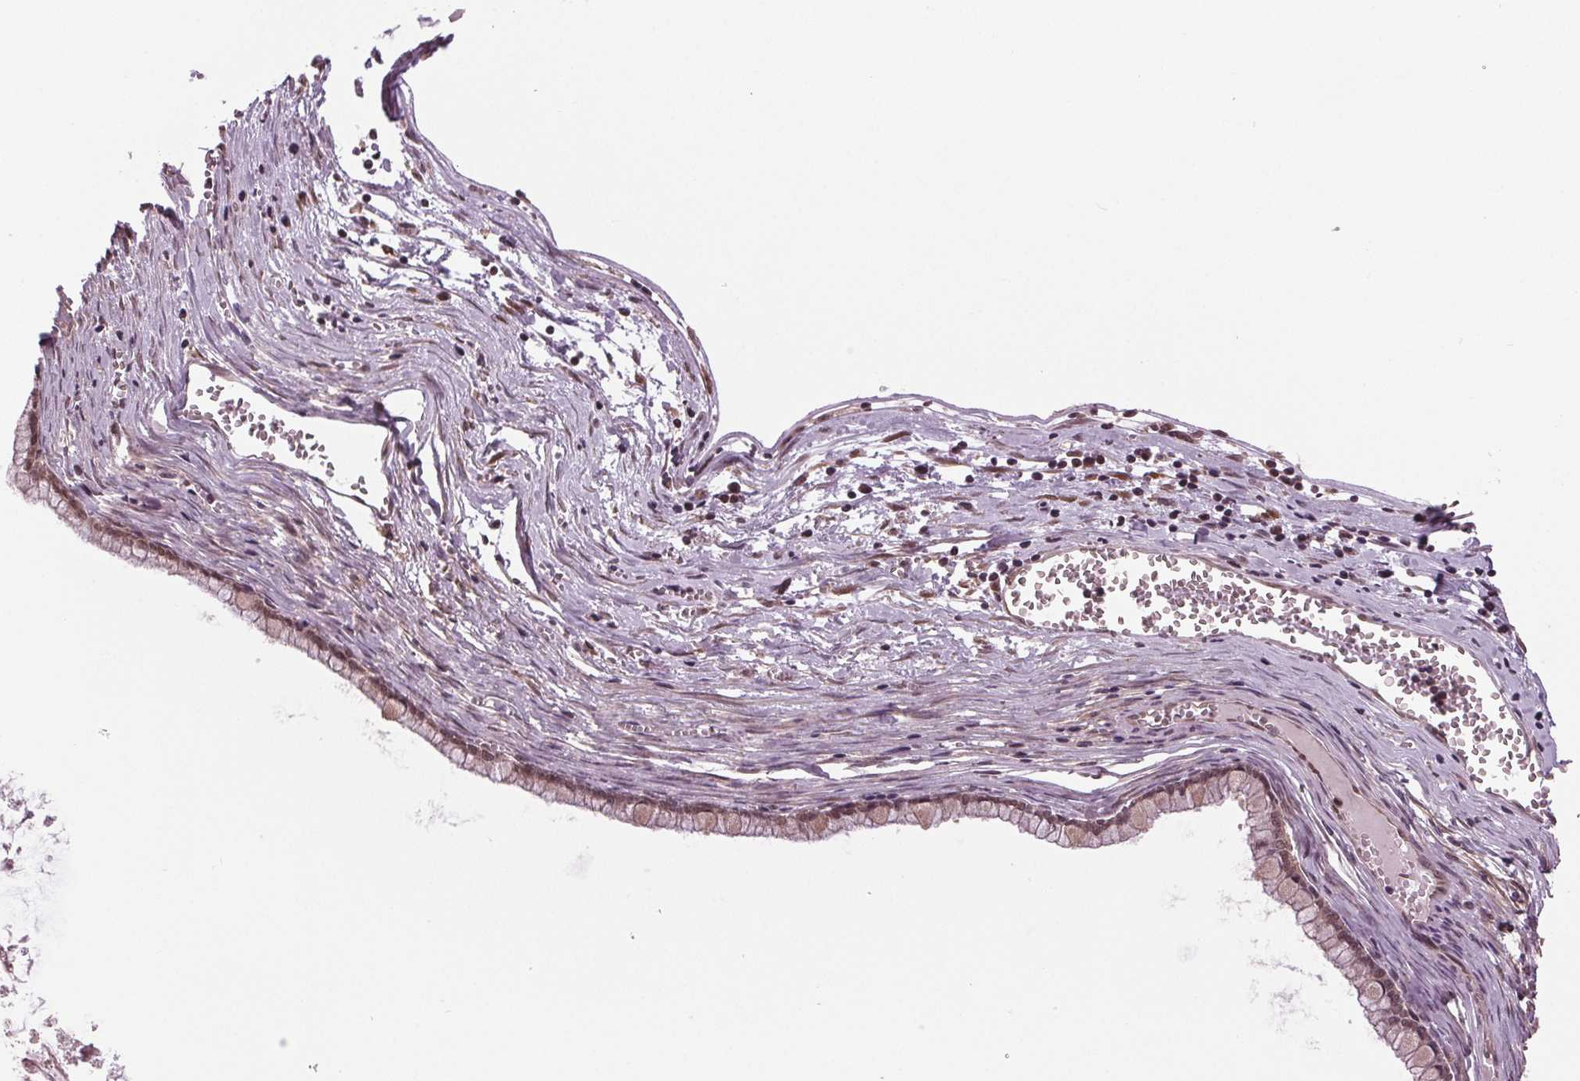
{"staining": {"intensity": "weak", "quantity": "25%-75%", "location": "cytoplasmic/membranous"}, "tissue": "ovarian cancer", "cell_type": "Tumor cells", "image_type": "cancer", "snomed": [{"axis": "morphology", "description": "Cystadenocarcinoma, mucinous, NOS"}, {"axis": "topography", "description": "Ovary"}], "caption": "About 25%-75% of tumor cells in ovarian cancer (mucinous cystadenocarcinoma) reveal weak cytoplasmic/membranous protein staining as visualized by brown immunohistochemical staining.", "gene": "STAT3", "patient": {"sex": "female", "age": 67}}